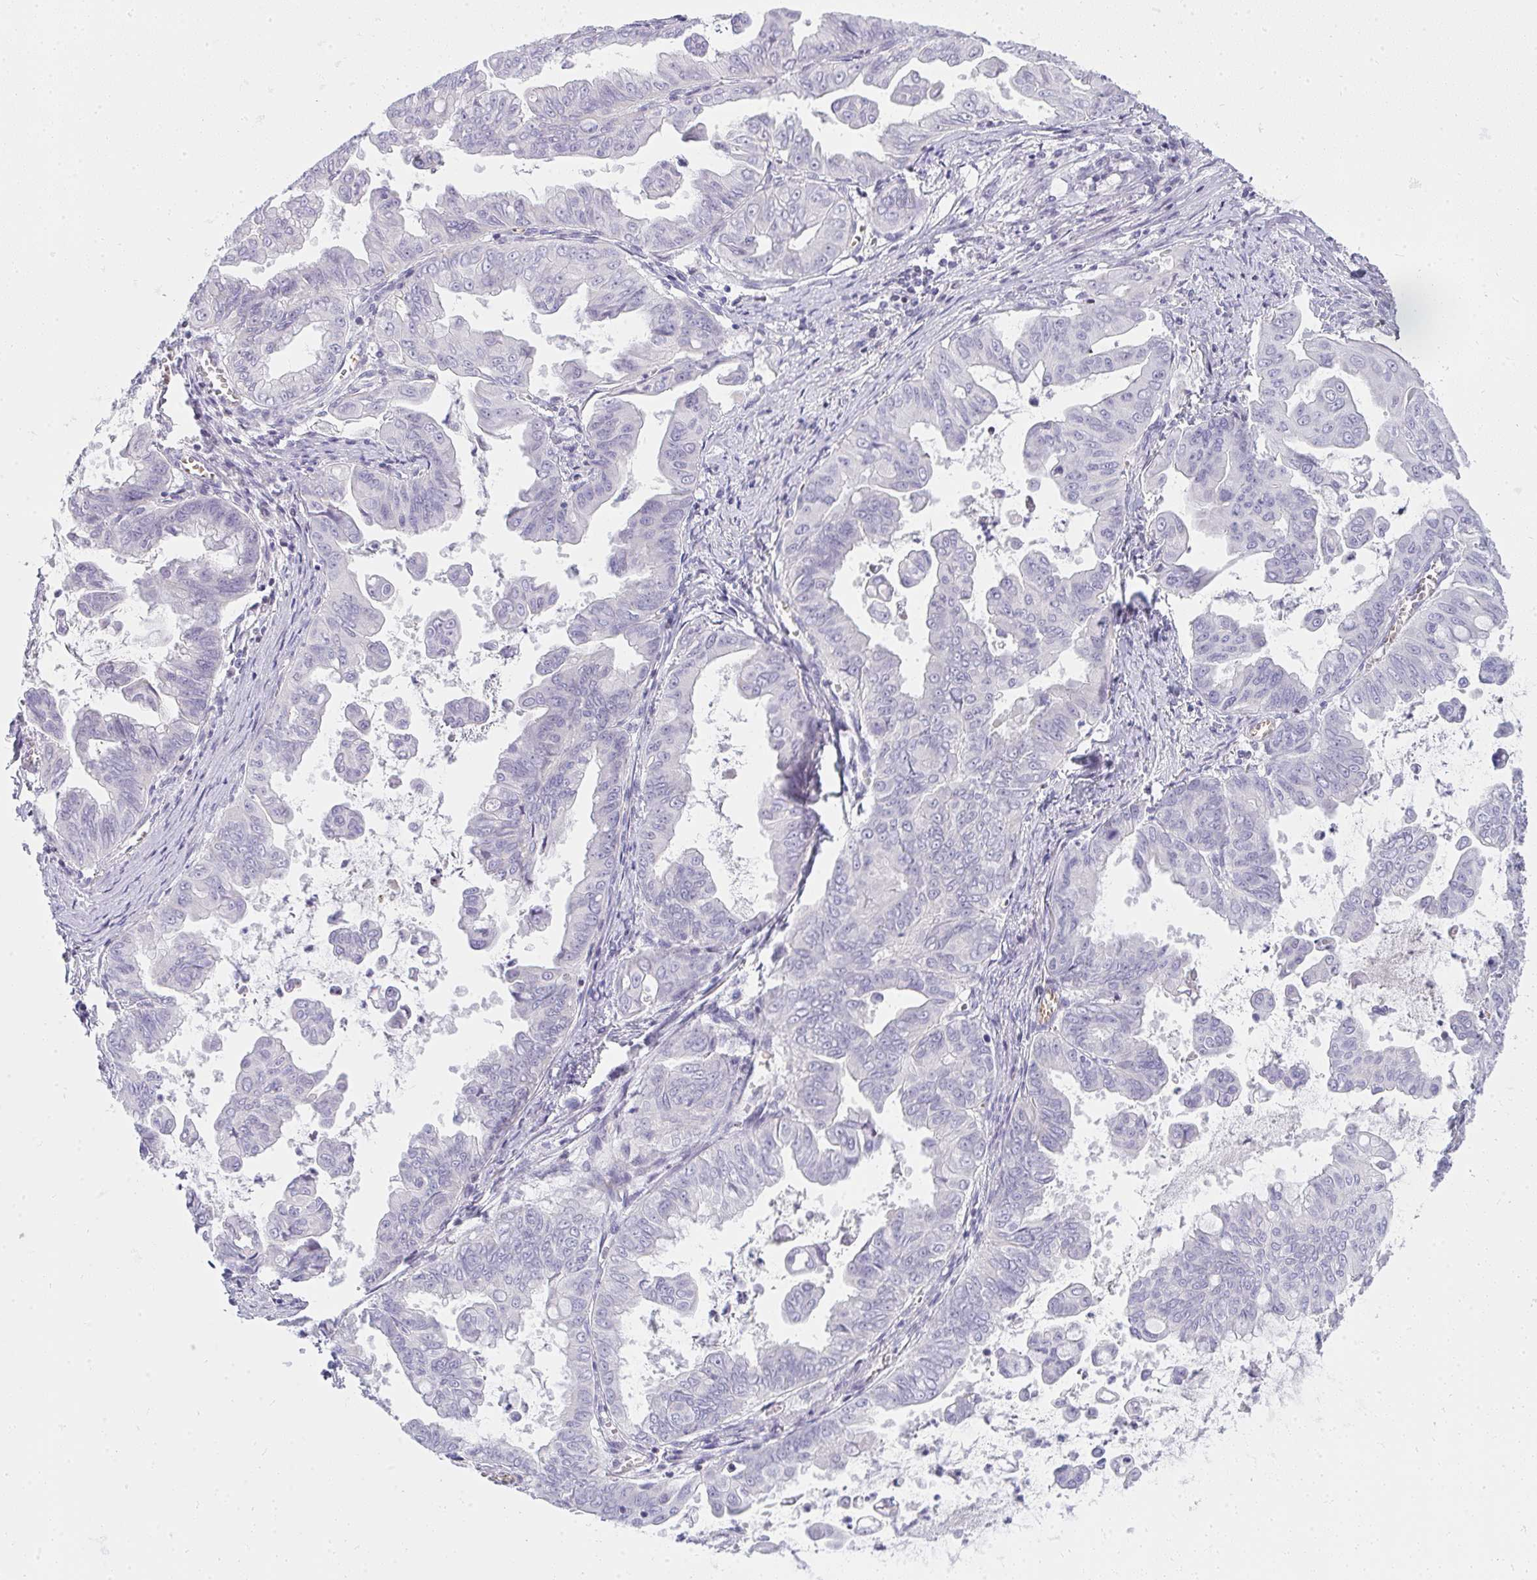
{"staining": {"intensity": "negative", "quantity": "none", "location": "none"}, "tissue": "stomach cancer", "cell_type": "Tumor cells", "image_type": "cancer", "snomed": [{"axis": "morphology", "description": "Adenocarcinoma, NOS"}, {"axis": "topography", "description": "Stomach, upper"}], "caption": "Tumor cells show no significant protein staining in stomach cancer (adenocarcinoma).", "gene": "ZNF182", "patient": {"sex": "male", "age": 80}}